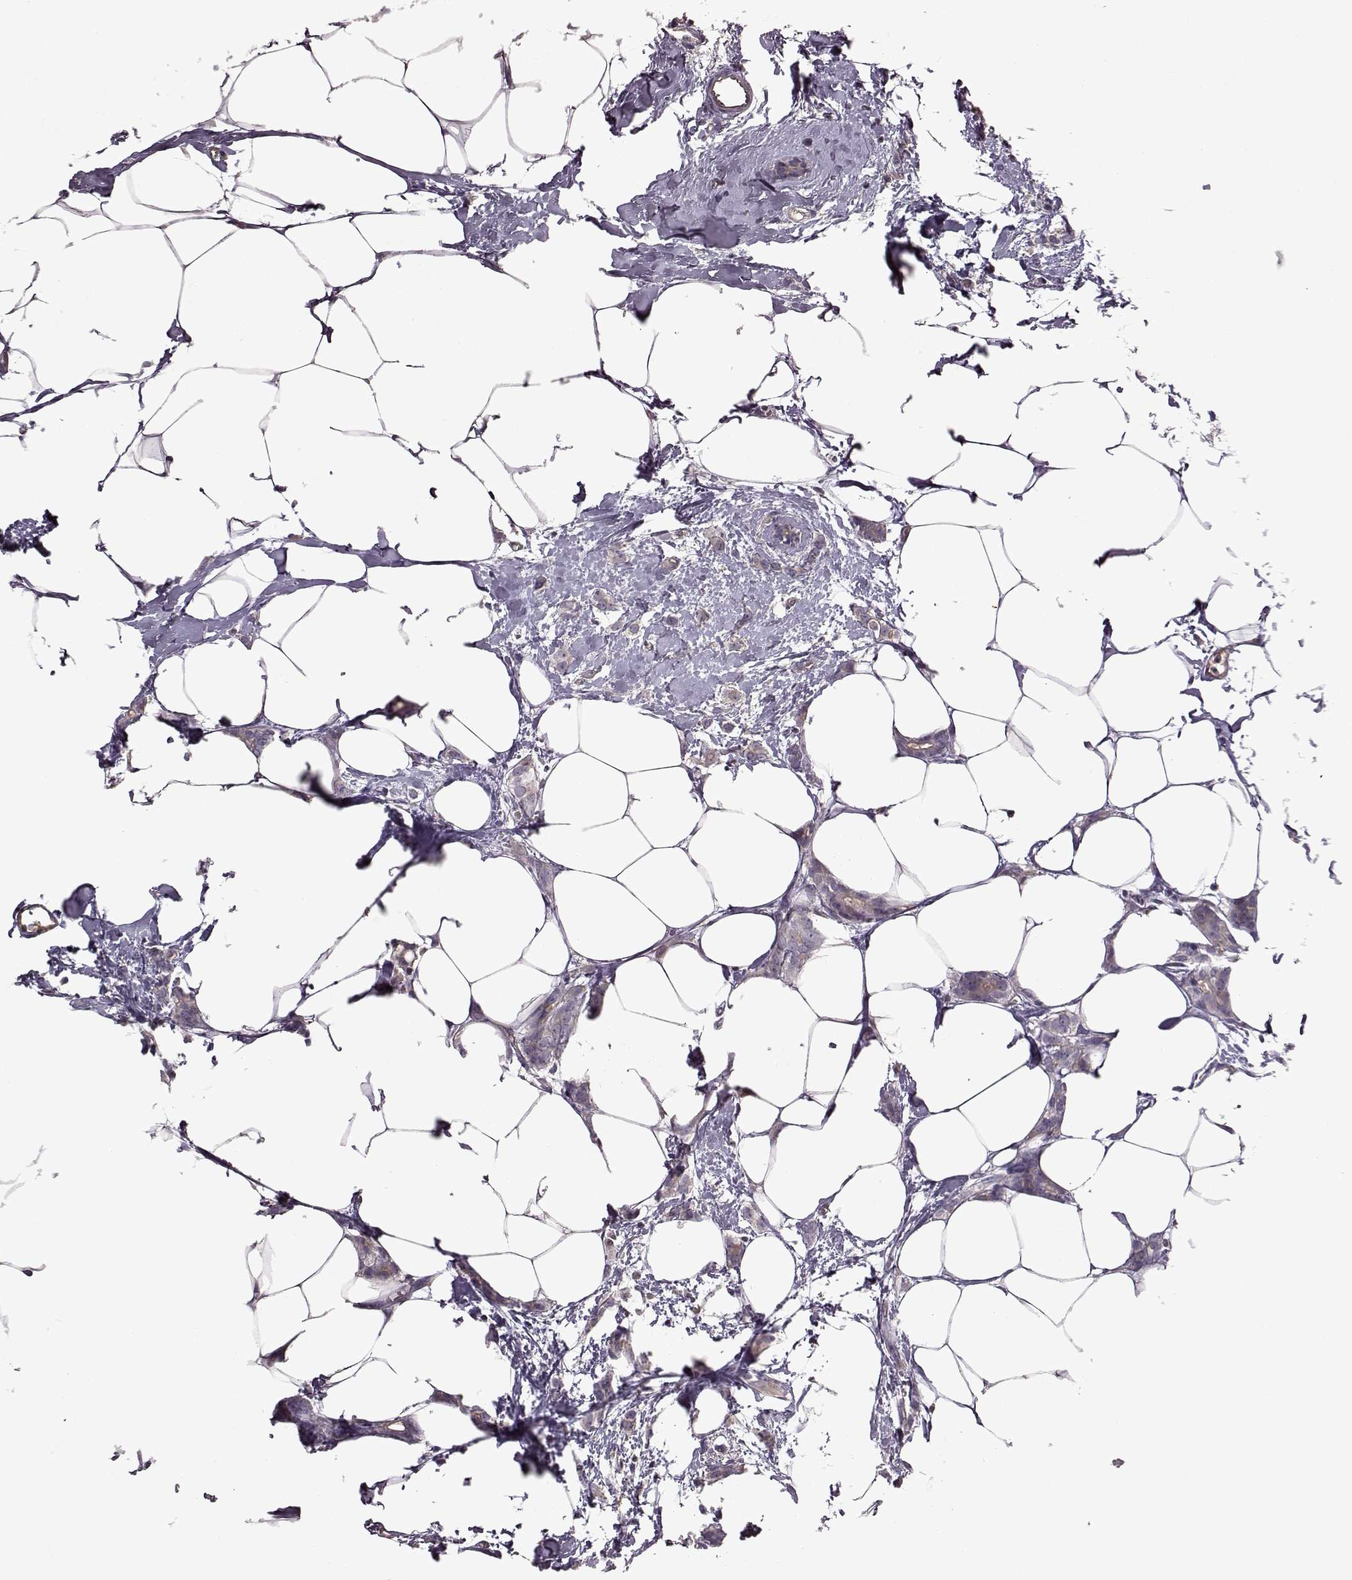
{"staining": {"intensity": "negative", "quantity": "none", "location": "none"}, "tissue": "breast cancer", "cell_type": "Tumor cells", "image_type": "cancer", "snomed": [{"axis": "morphology", "description": "Duct carcinoma"}, {"axis": "topography", "description": "Breast"}], "caption": "A micrograph of infiltrating ductal carcinoma (breast) stained for a protein displays no brown staining in tumor cells.", "gene": "EDDM3B", "patient": {"sex": "female", "age": 40}}